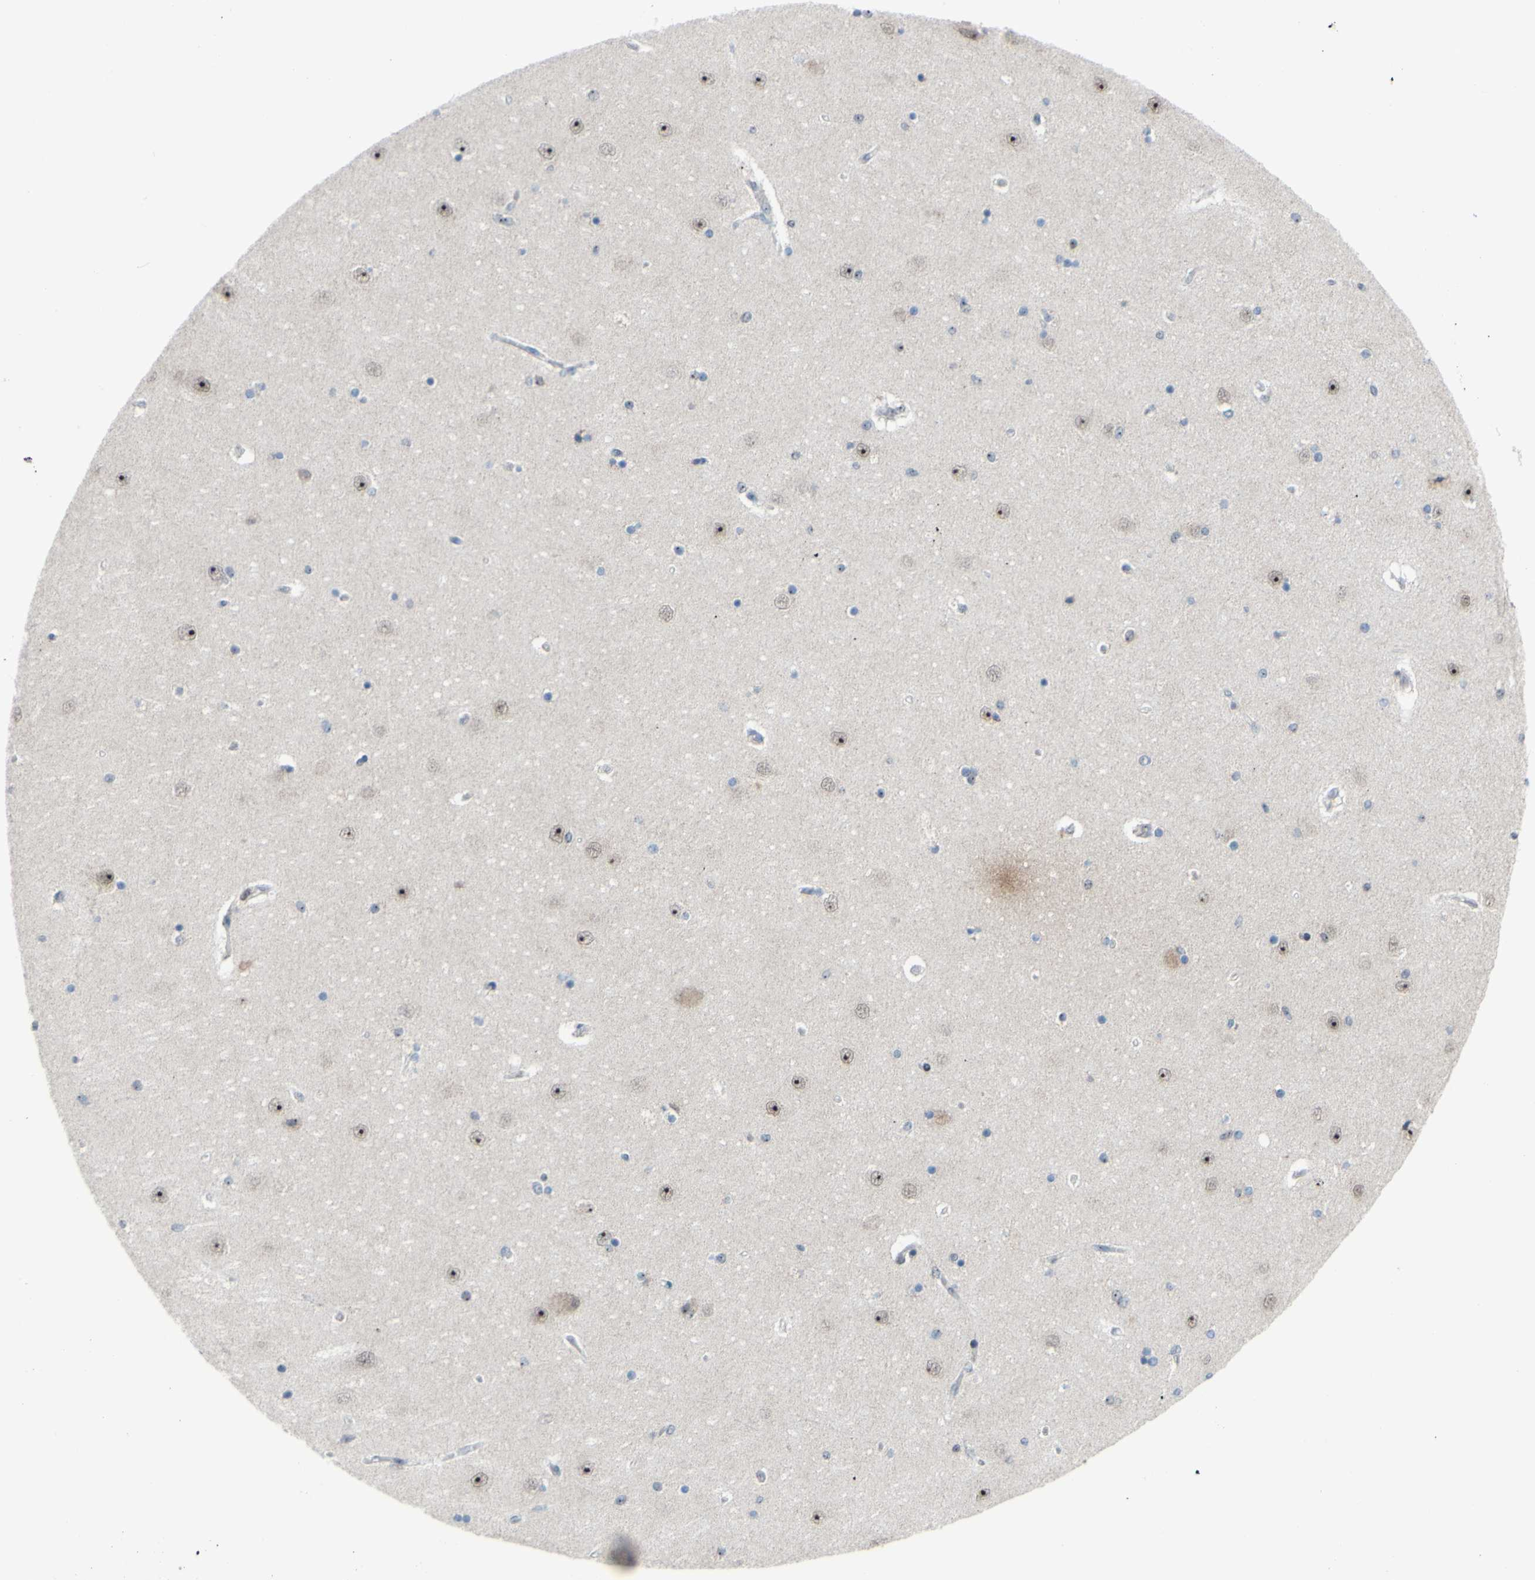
{"staining": {"intensity": "weak", "quantity": "25%-75%", "location": "nuclear"}, "tissue": "hippocampus", "cell_type": "Glial cells", "image_type": "normal", "snomed": [{"axis": "morphology", "description": "Normal tissue, NOS"}, {"axis": "topography", "description": "Hippocampus"}], "caption": "A low amount of weak nuclear staining is seen in about 25%-75% of glial cells in normal hippocampus.", "gene": "POLR1A", "patient": {"sex": "female", "age": 54}}